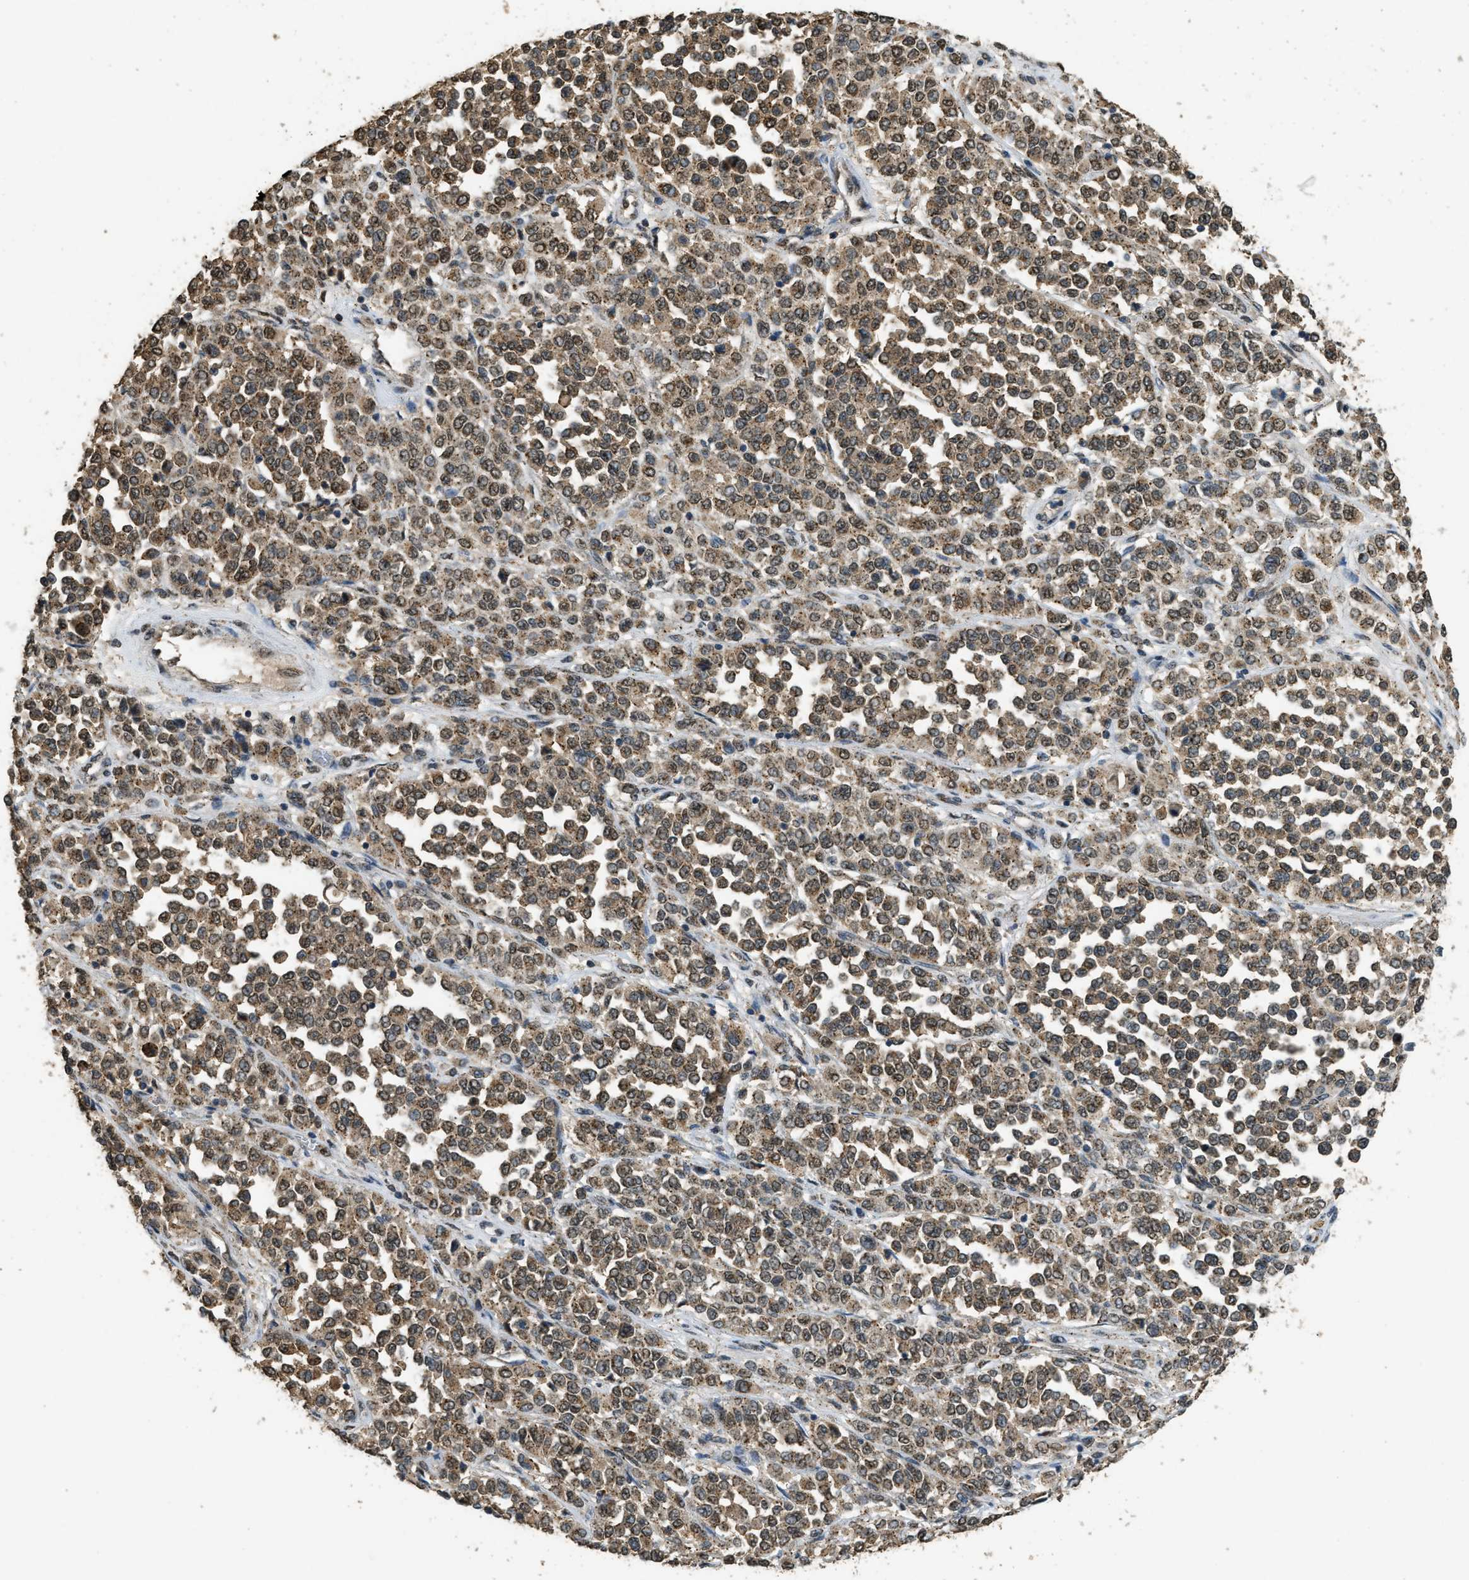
{"staining": {"intensity": "moderate", "quantity": ">75%", "location": "cytoplasmic/membranous"}, "tissue": "melanoma", "cell_type": "Tumor cells", "image_type": "cancer", "snomed": [{"axis": "morphology", "description": "Malignant melanoma, Metastatic site"}, {"axis": "topography", "description": "Pancreas"}], "caption": "Melanoma stained for a protein displays moderate cytoplasmic/membranous positivity in tumor cells.", "gene": "IPO7", "patient": {"sex": "female", "age": 30}}